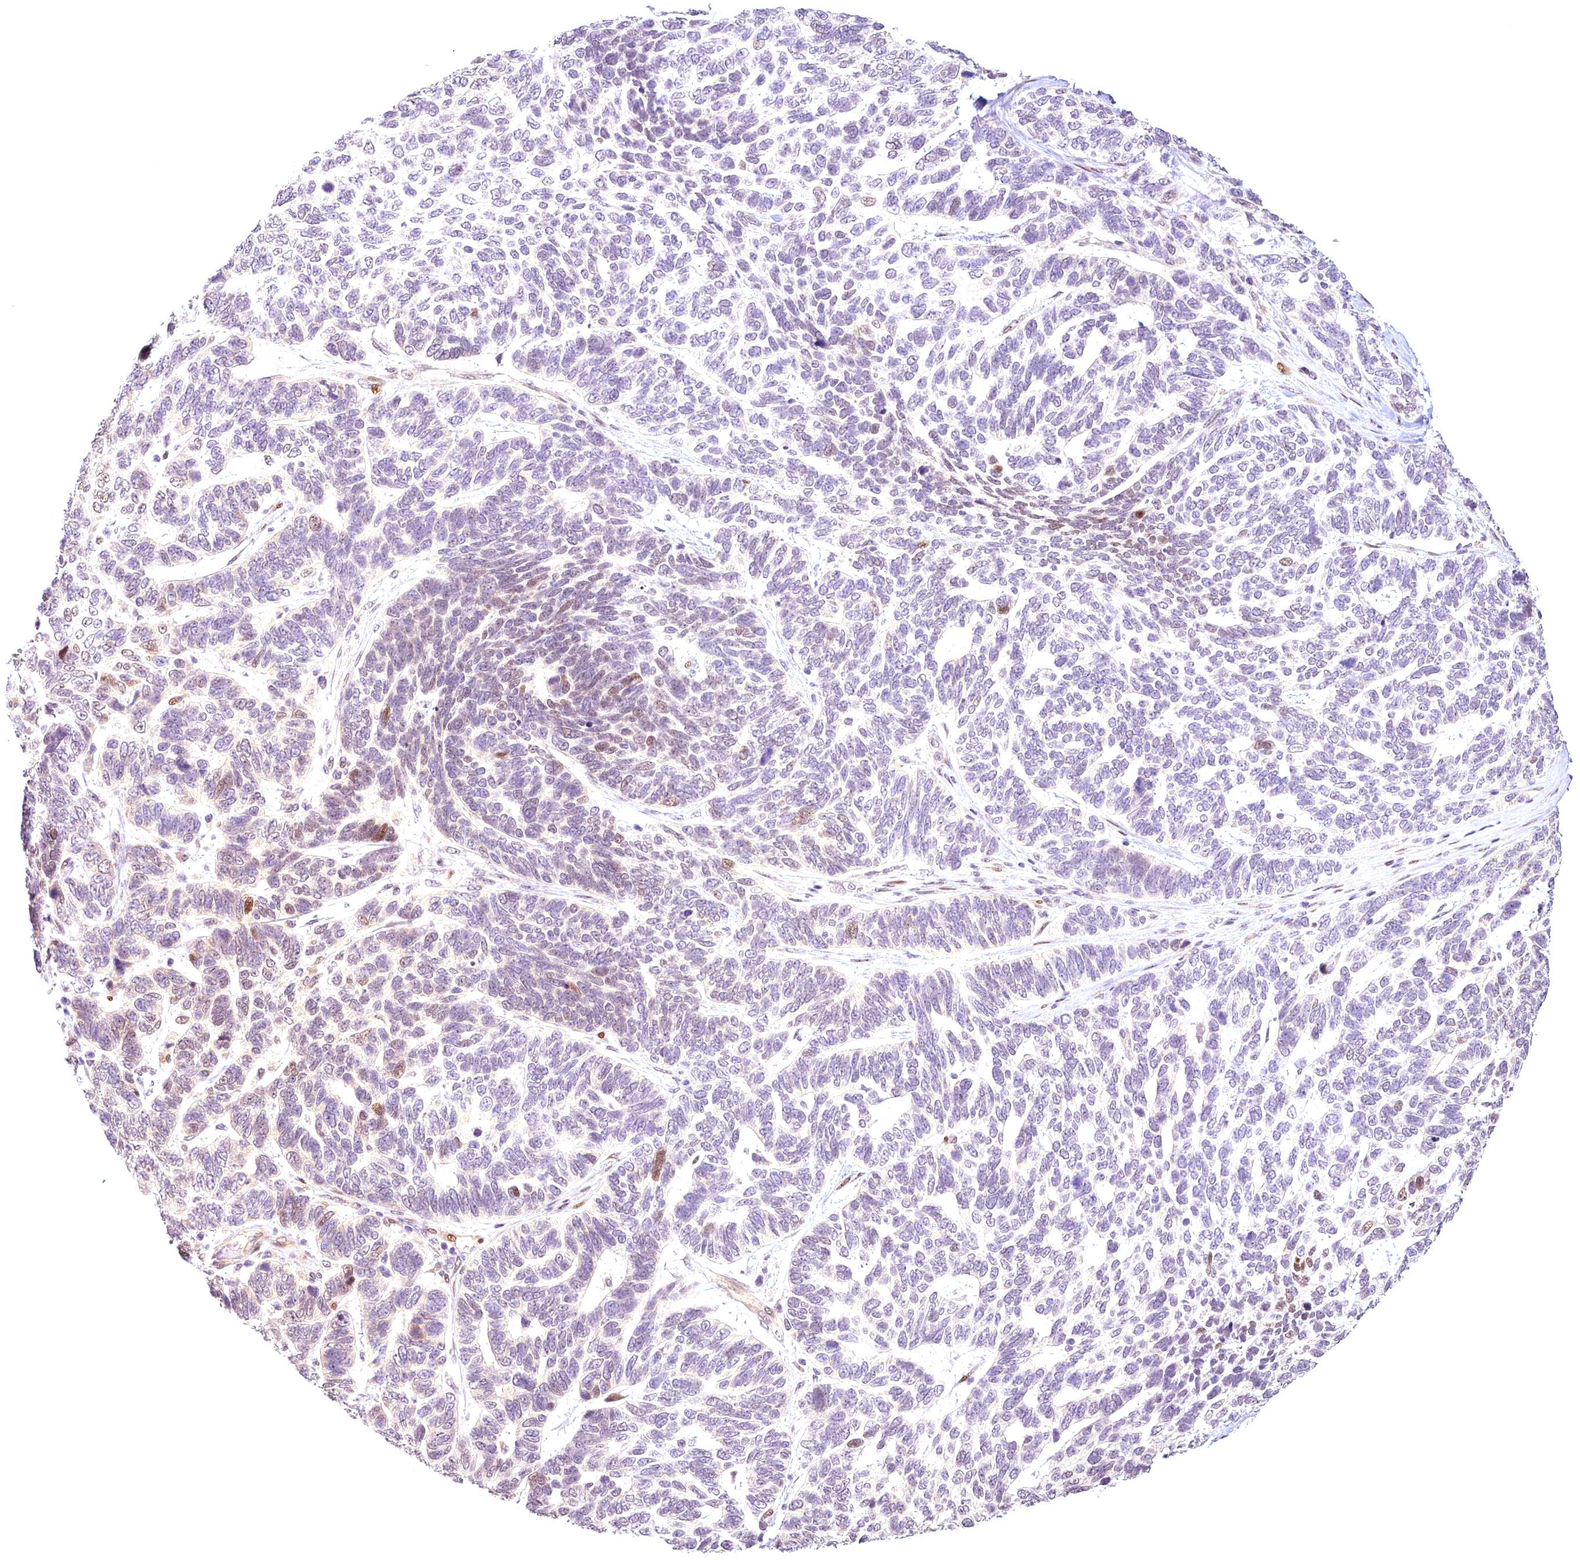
{"staining": {"intensity": "weak", "quantity": "<25%", "location": "nuclear"}, "tissue": "skin cancer", "cell_type": "Tumor cells", "image_type": "cancer", "snomed": [{"axis": "morphology", "description": "Basal cell carcinoma"}, {"axis": "topography", "description": "Skin"}], "caption": "The immunohistochemistry (IHC) photomicrograph has no significant positivity in tumor cells of skin cancer tissue.", "gene": "AP1M1", "patient": {"sex": "female", "age": 65}}